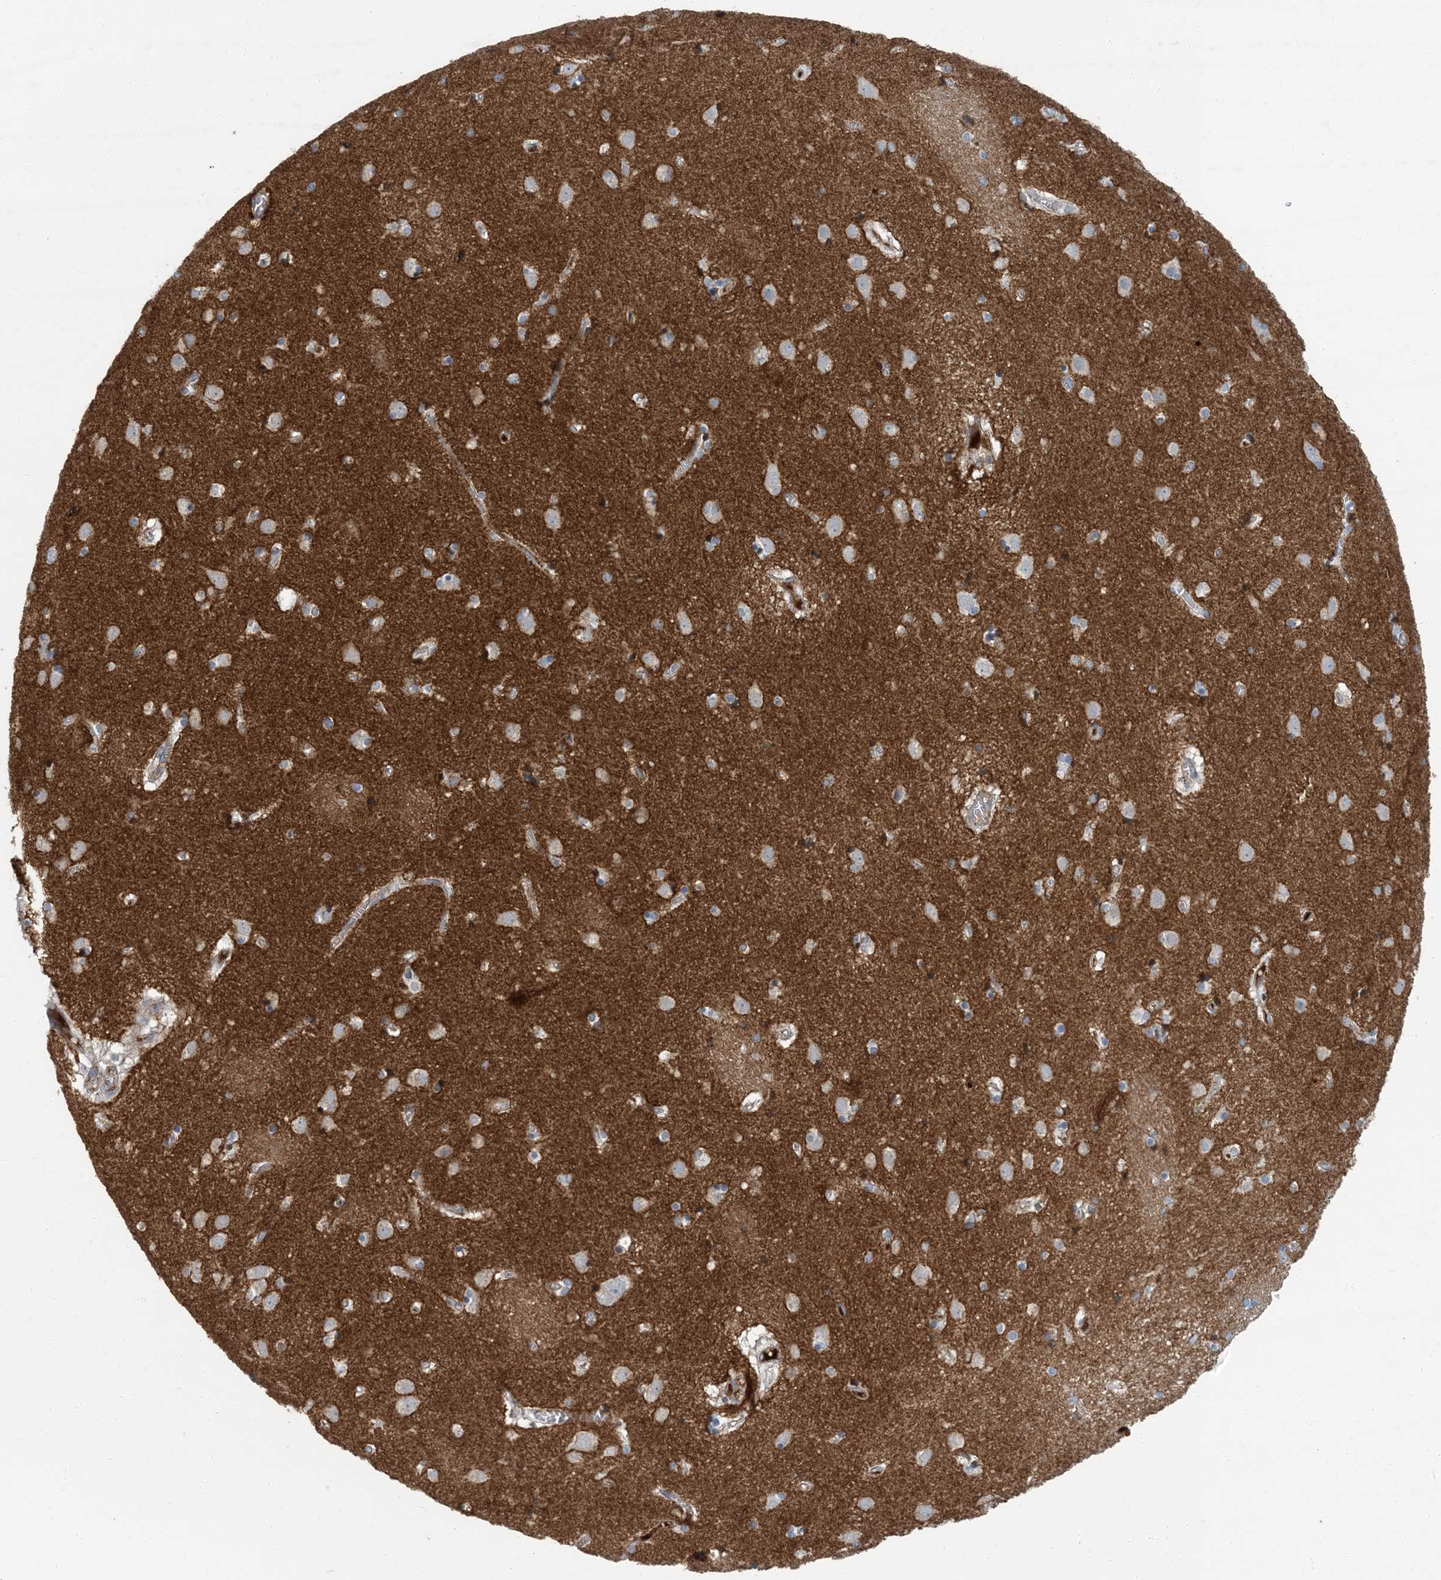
{"staining": {"intensity": "moderate", "quantity": "<25%", "location": "cytoplasmic/membranous"}, "tissue": "caudate", "cell_type": "Glial cells", "image_type": "normal", "snomed": [{"axis": "morphology", "description": "Normal tissue, NOS"}, {"axis": "topography", "description": "Lateral ventricle wall"}], "caption": "Immunohistochemistry of normal human caudate exhibits low levels of moderate cytoplasmic/membranous expression in about <25% of glial cells.", "gene": "EPHA4", "patient": {"sex": "male", "age": 70}}